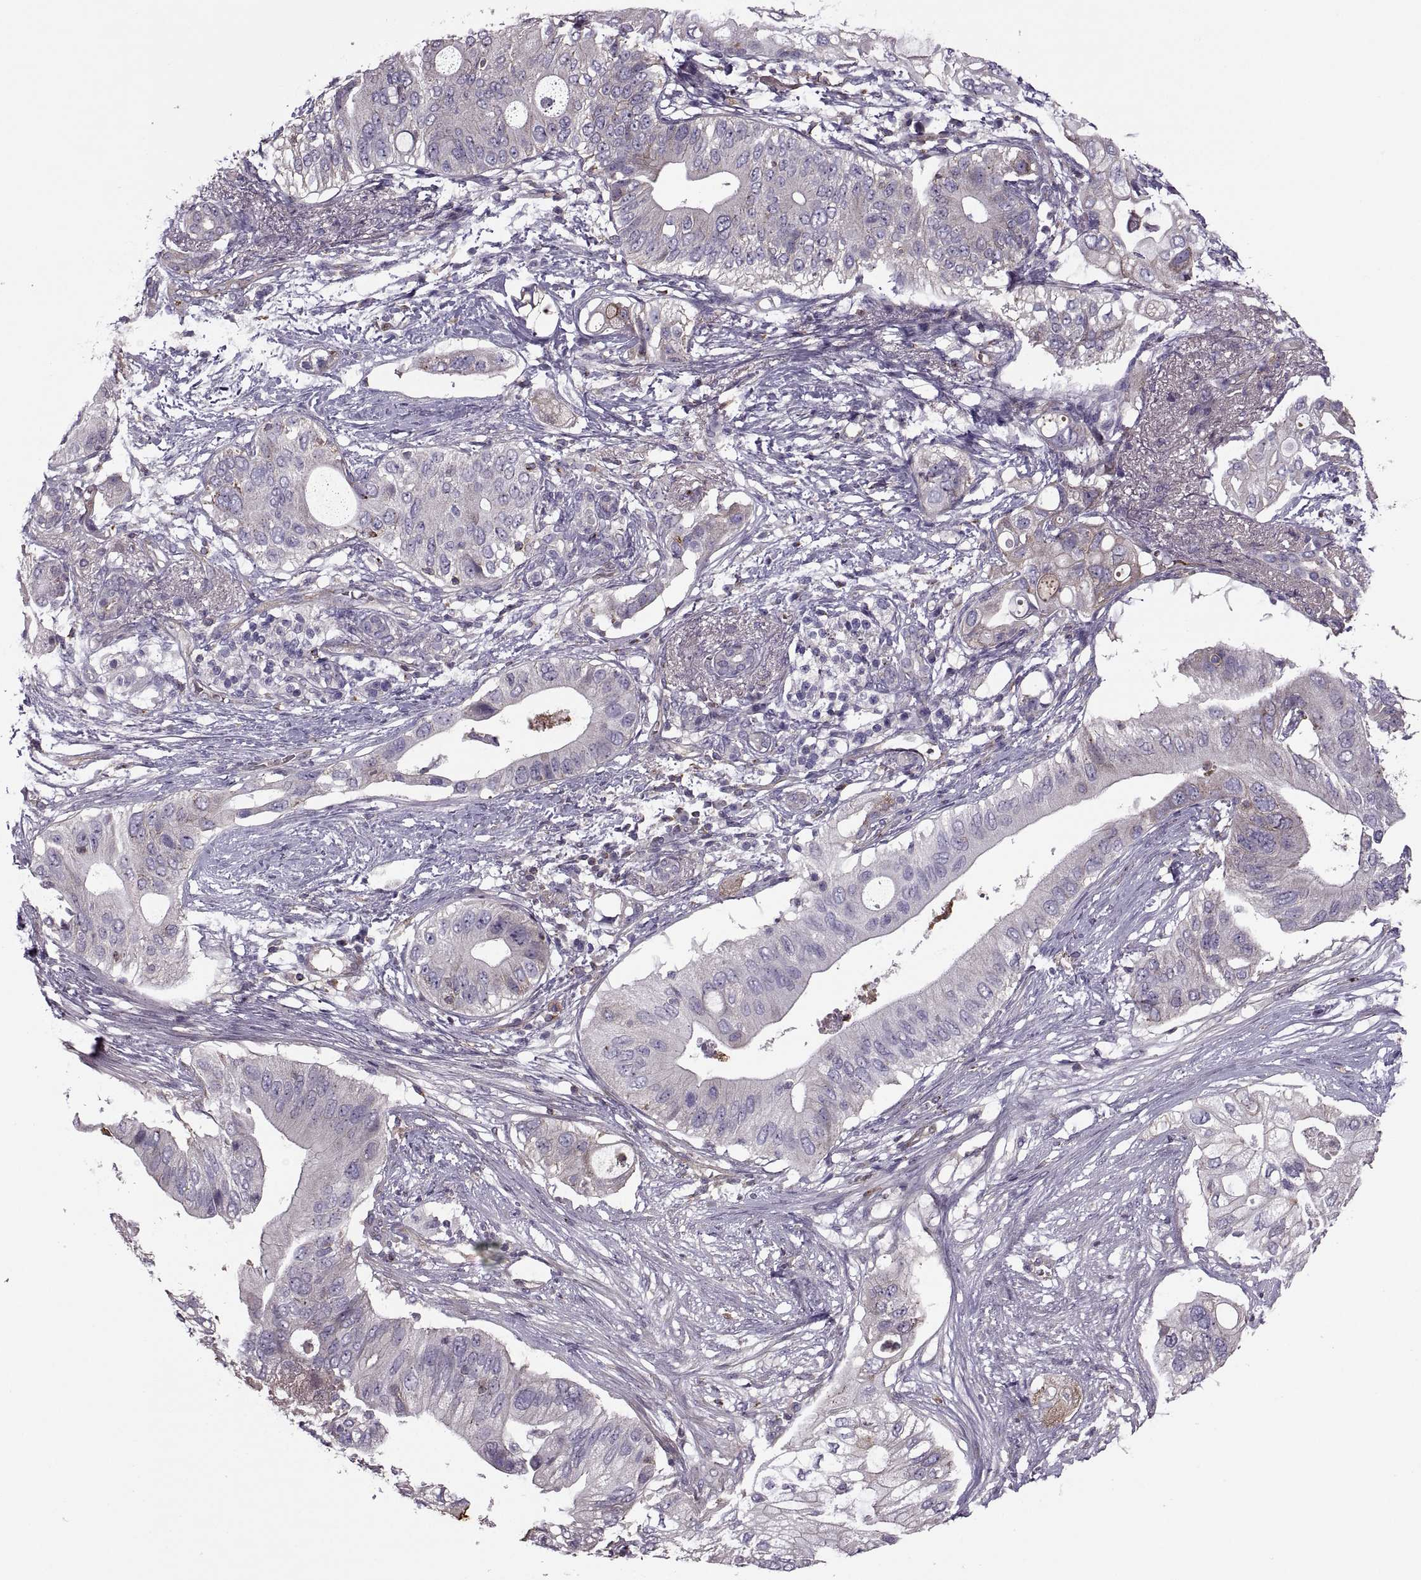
{"staining": {"intensity": "weak", "quantity": "<25%", "location": "cytoplasmic/membranous"}, "tissue": "pancreatic cancer", "cell_type": "Tumor cells", "image_type": "cancer", "snomed": [{"axis": "morphology", "description": "Adenocarcinoma, NOS"}, {"axis": "topography", "description": "Pancreas"}], "caption": "Immunohistochemistry (IHC) histopathology image of human pancreatic cancer (adenocarcinoma) stained for a protein (brown), which displays no positivity in tumor cells. The staining was performed using DAB to visualize the protein expression in brown, while the nuclei were stained in blue with hematoxylin (Magnification: 20x).", "gene": "SLC2A3", "patient": {"sex": "female", "age": 72}}